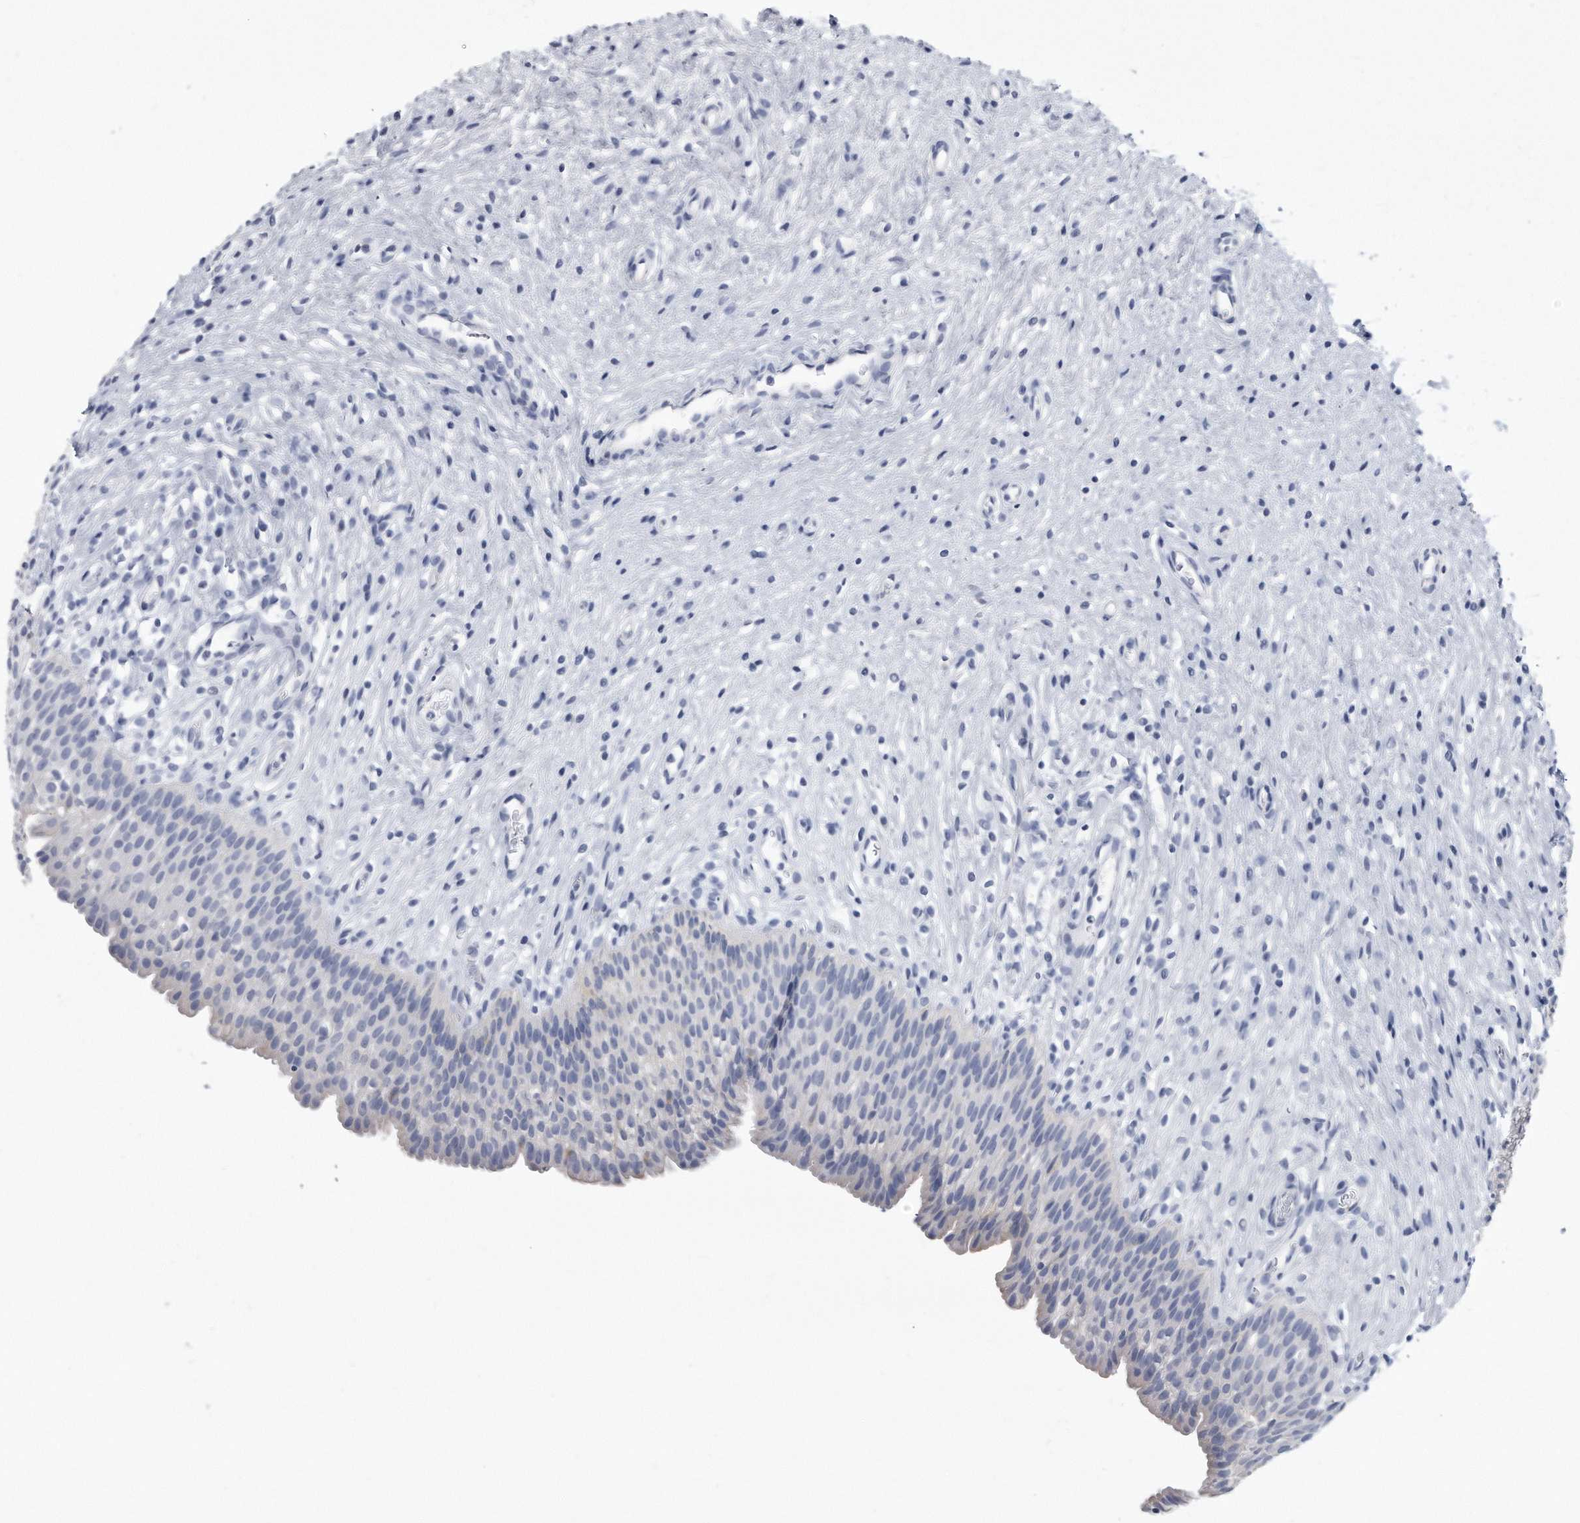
{"staining": {"intensity": "weak", "quantity": "<25%", "location": "cytoplasmic/membranous"}, "tissue": "urinary bladder", "cell_type": "Urothelial cells", "image_type": "normal", "snomed": [{"axis": "morphology", "description": "Normal tissue, NOS"}, {"axis": "topography", "description": "Urinary bladder"}], "caption": "High magnification brightfield microscopy of unremarkable urinary bladder stained with DAB (brown) and counterstained with hematoxylin (blue): urothelial cells show no significant expression. (DAB (3,3'-diaminobenzidine) immunohistochemistry (IHC) with hematoxylin counter stain).", "gene": "PYGB", "patient": {"sex": "male", "age": 1}}